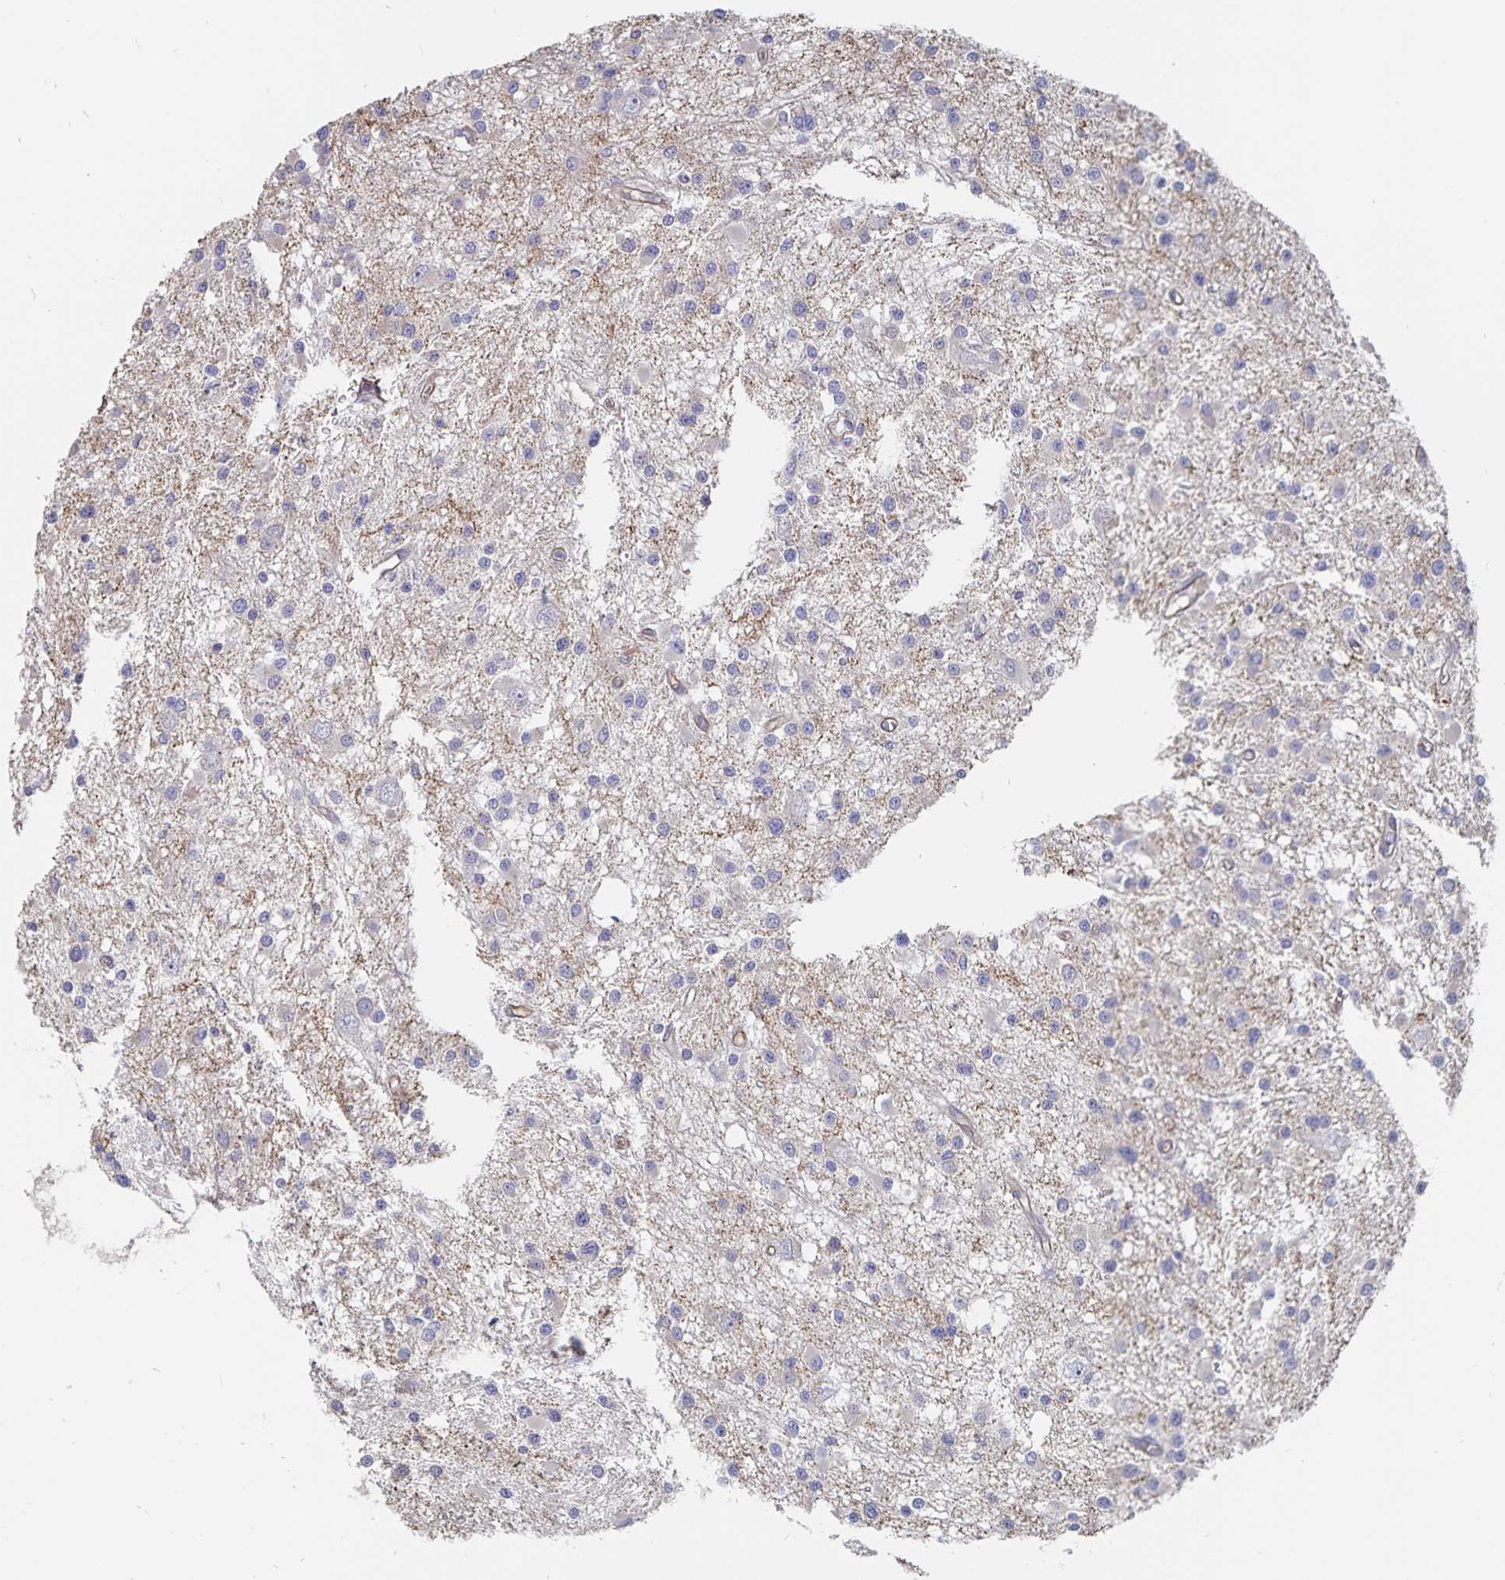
{"staining": {"intensity": "negative", "quantity": "none", "location": "none"}, "tissue": "glioma", "cell_type": "Tumor cells", "image_type": "cancer", "snomed": [{"axis": "morphology", "description": "Glioma, malignant, High grade"}, {"axis": "topography", "description": "Brain"}], "caption": "Malignant glioma (high-grade) stained for a protein using immunohistochemistry (IHC) demonstrates no positivity tumor cells.", "gene": "SSTR1", "patient": {"sex": "male", "age": 54}}